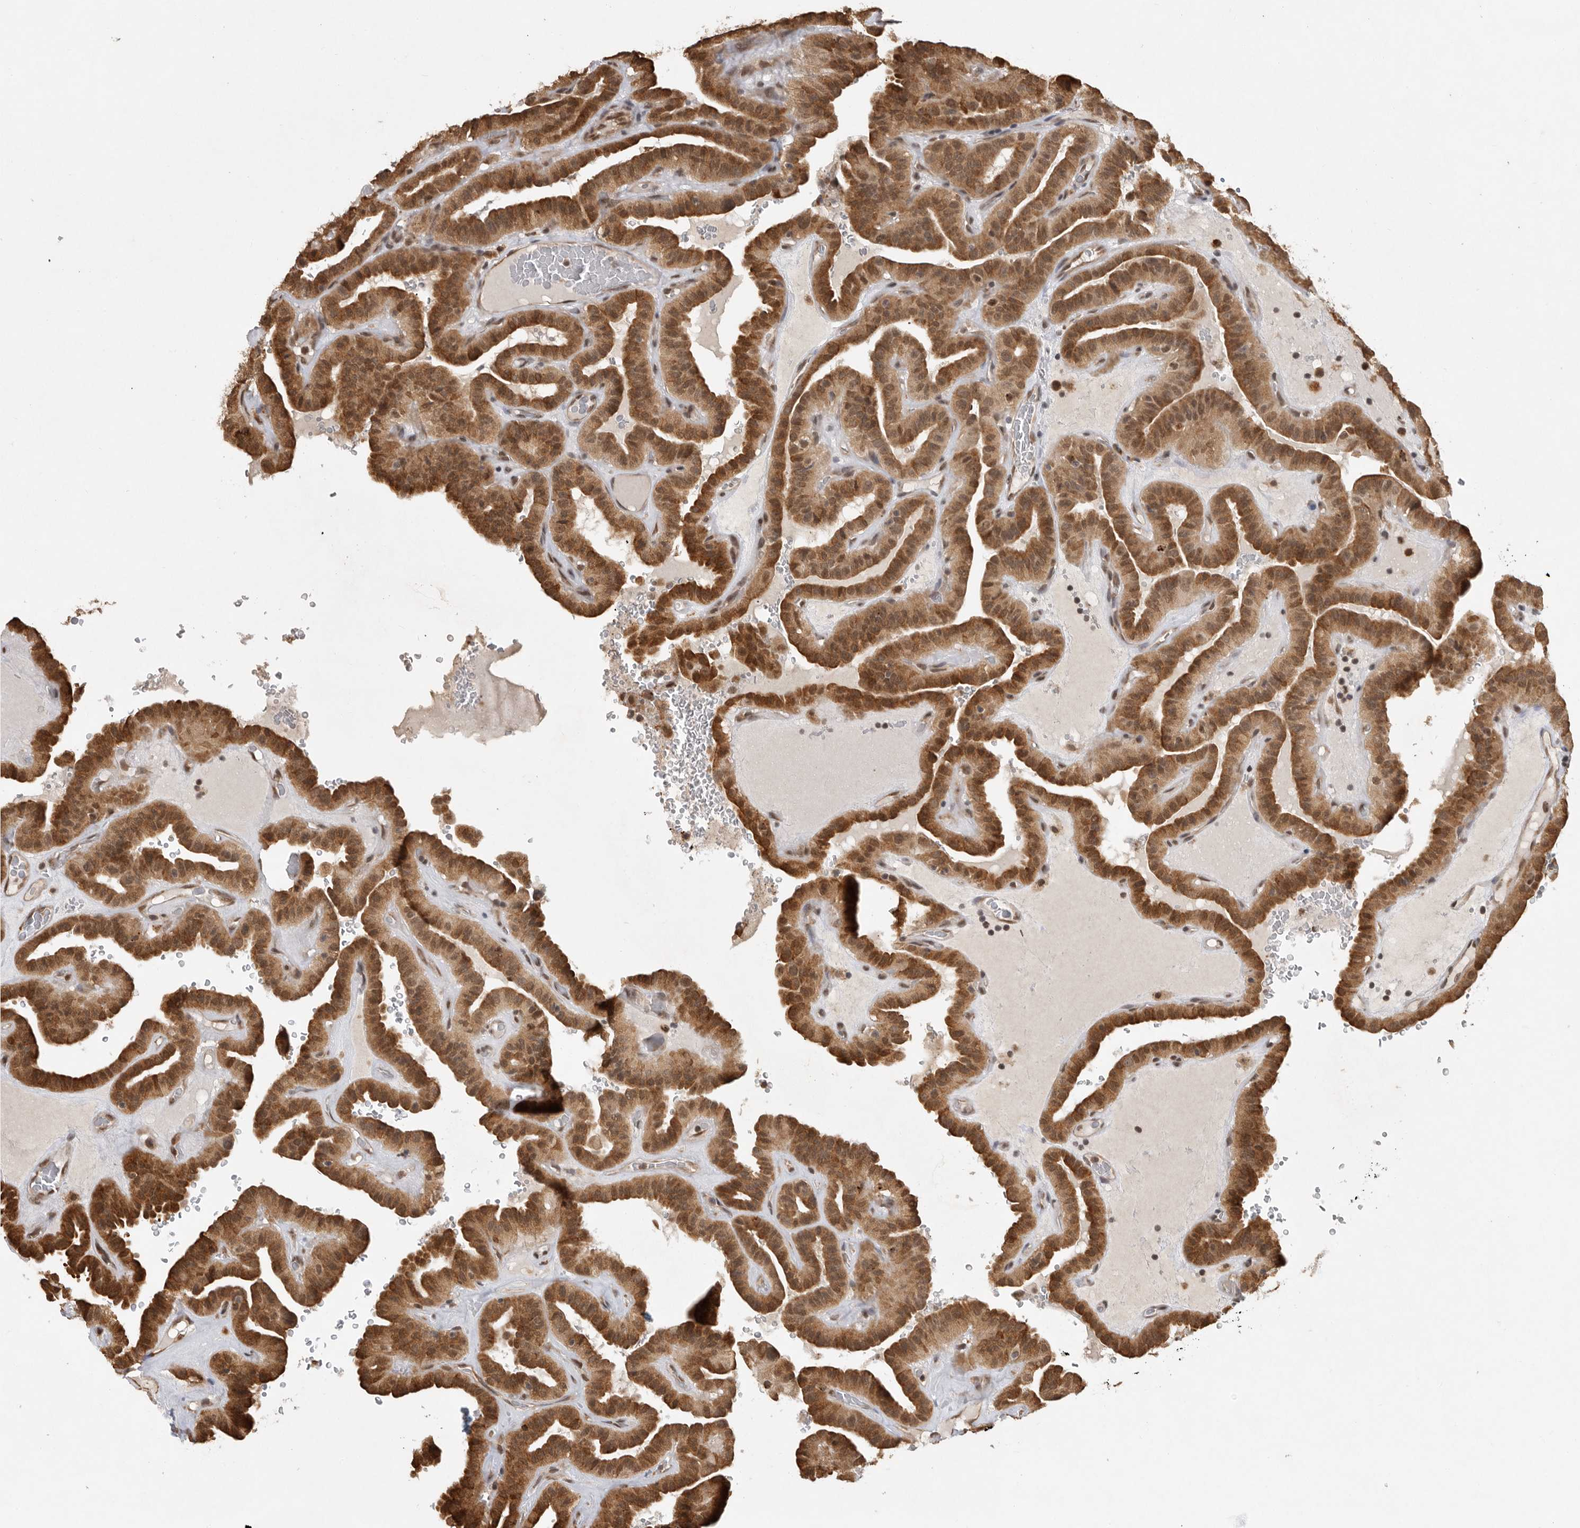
{"staining": {"intensity": "strong", "quantity": ">75%", "location": "cytoplasmic/membranous,nuclear"}, "tissue": "thyroid cancer", "cell_type": "Tumor cells", "image_type": "cancer", "snomed": [{"axis": "morphology", "description": "Papillary adenocarcinoma, NOS"}, {"axis": "topography", "description": "Thyroid gland"}], "caption": "High-magnification brightfield microscopy of thyroid cancer (papillary adenocarcinoma) stained with DAB (brown) and counterstained with hematoxylin (blue). tumor cells exhibit strong cytoplasmic/membranous and nuclear positivity is seen in approximately>75% of cells.", "gene": "ZNF83", "patient": {"sex": "male", "age": 77}}